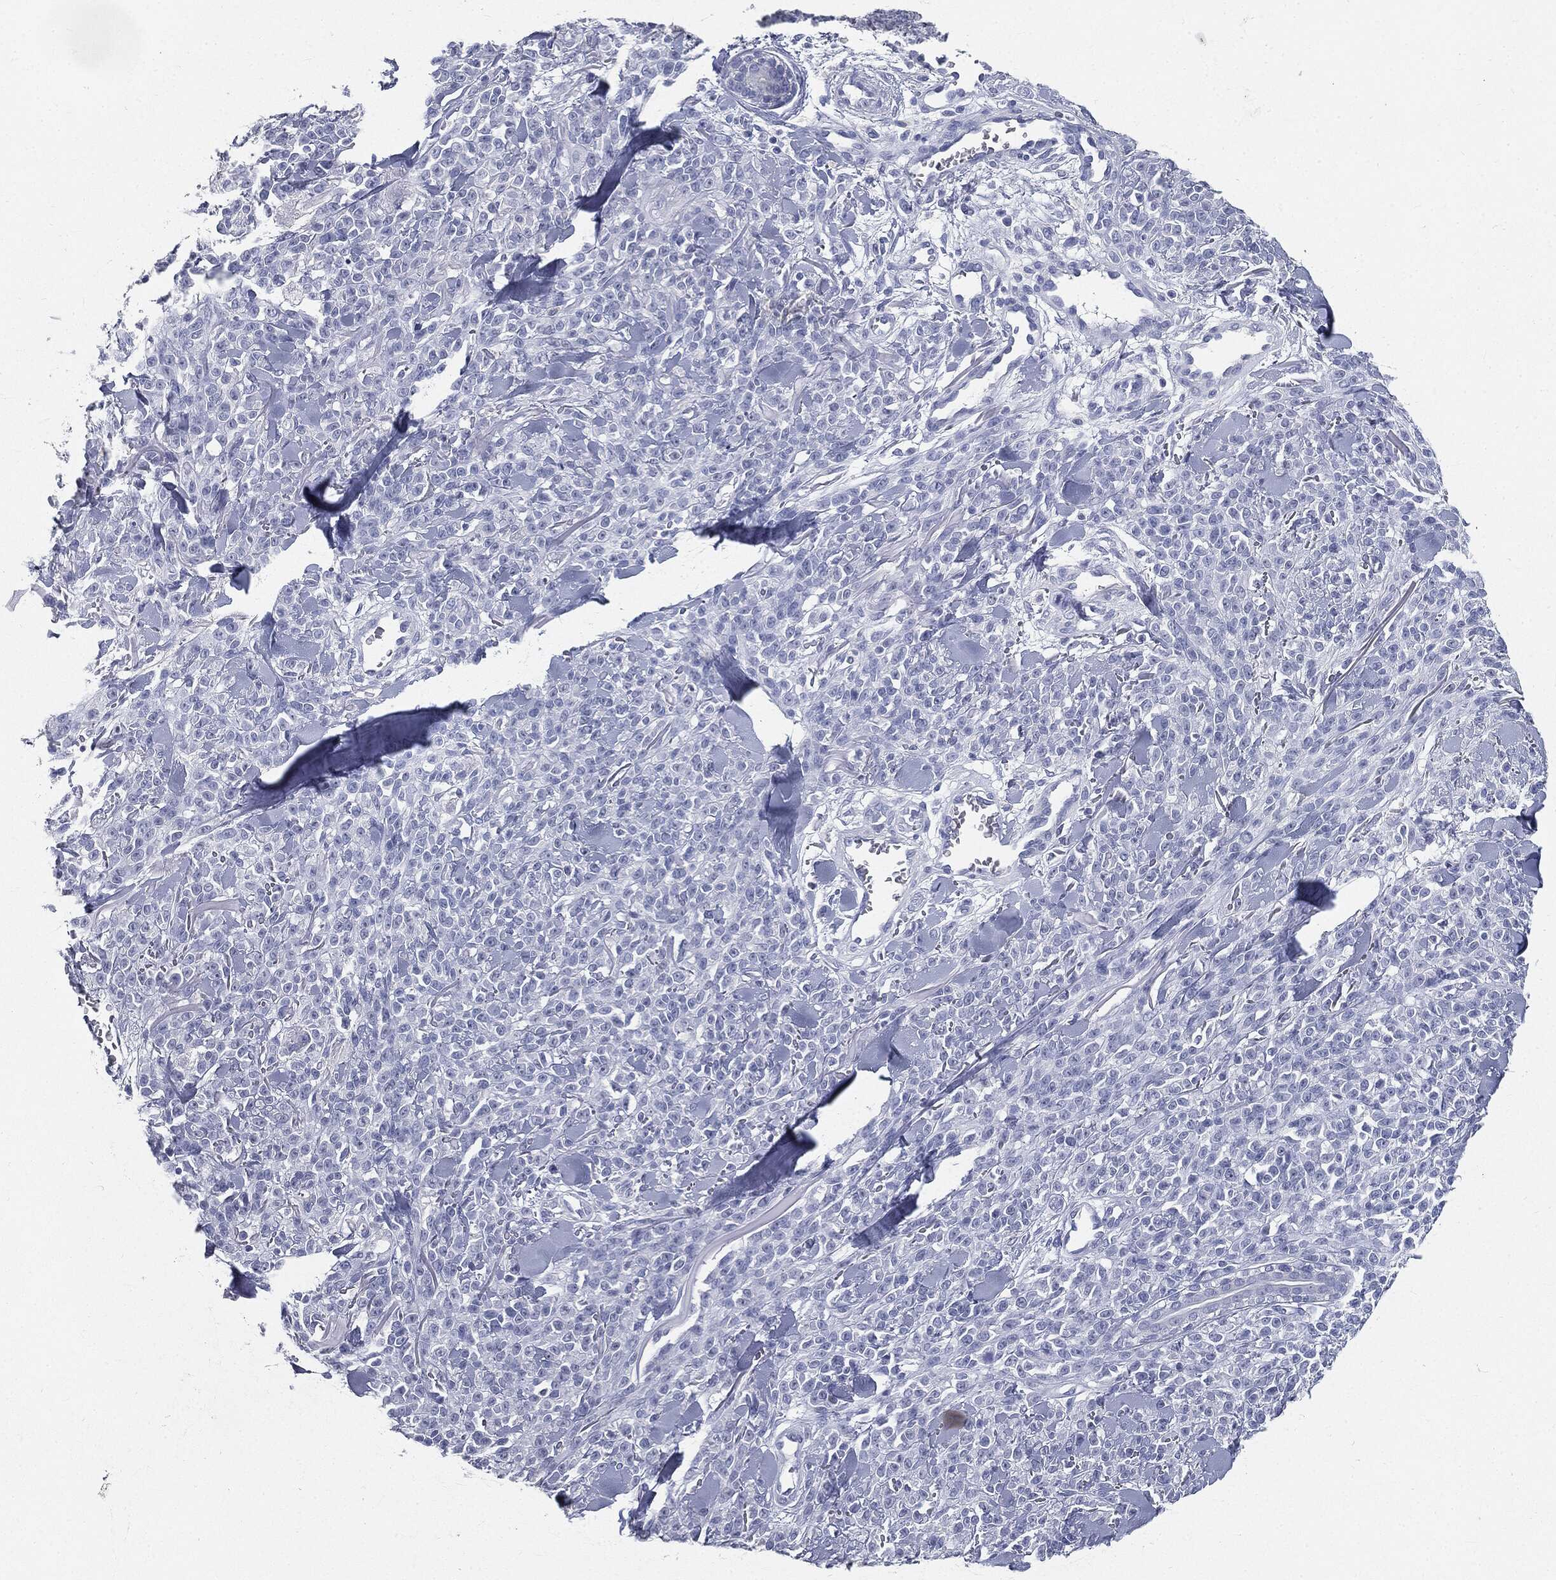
{"staining": {"intensity": "negative", "quantity": "none", "location": "none"}, "tissue": "melanoma", "cell_type": "Tumor cells", "image_type": "cancer", "snomed": [{"axis": "morphology", "description": "Malignant melanoma, NOS"}, {"axis": "topography", "description": "Skin"}, {"axis": "topography", "description": "Skin of trunk"}], "caption": "DAB immunohistochemical staining of human melanoma exhibits no significant staining in tumor cells.", "gene": "CUZD1", "patient": {"sex": "male", "age": 74}}